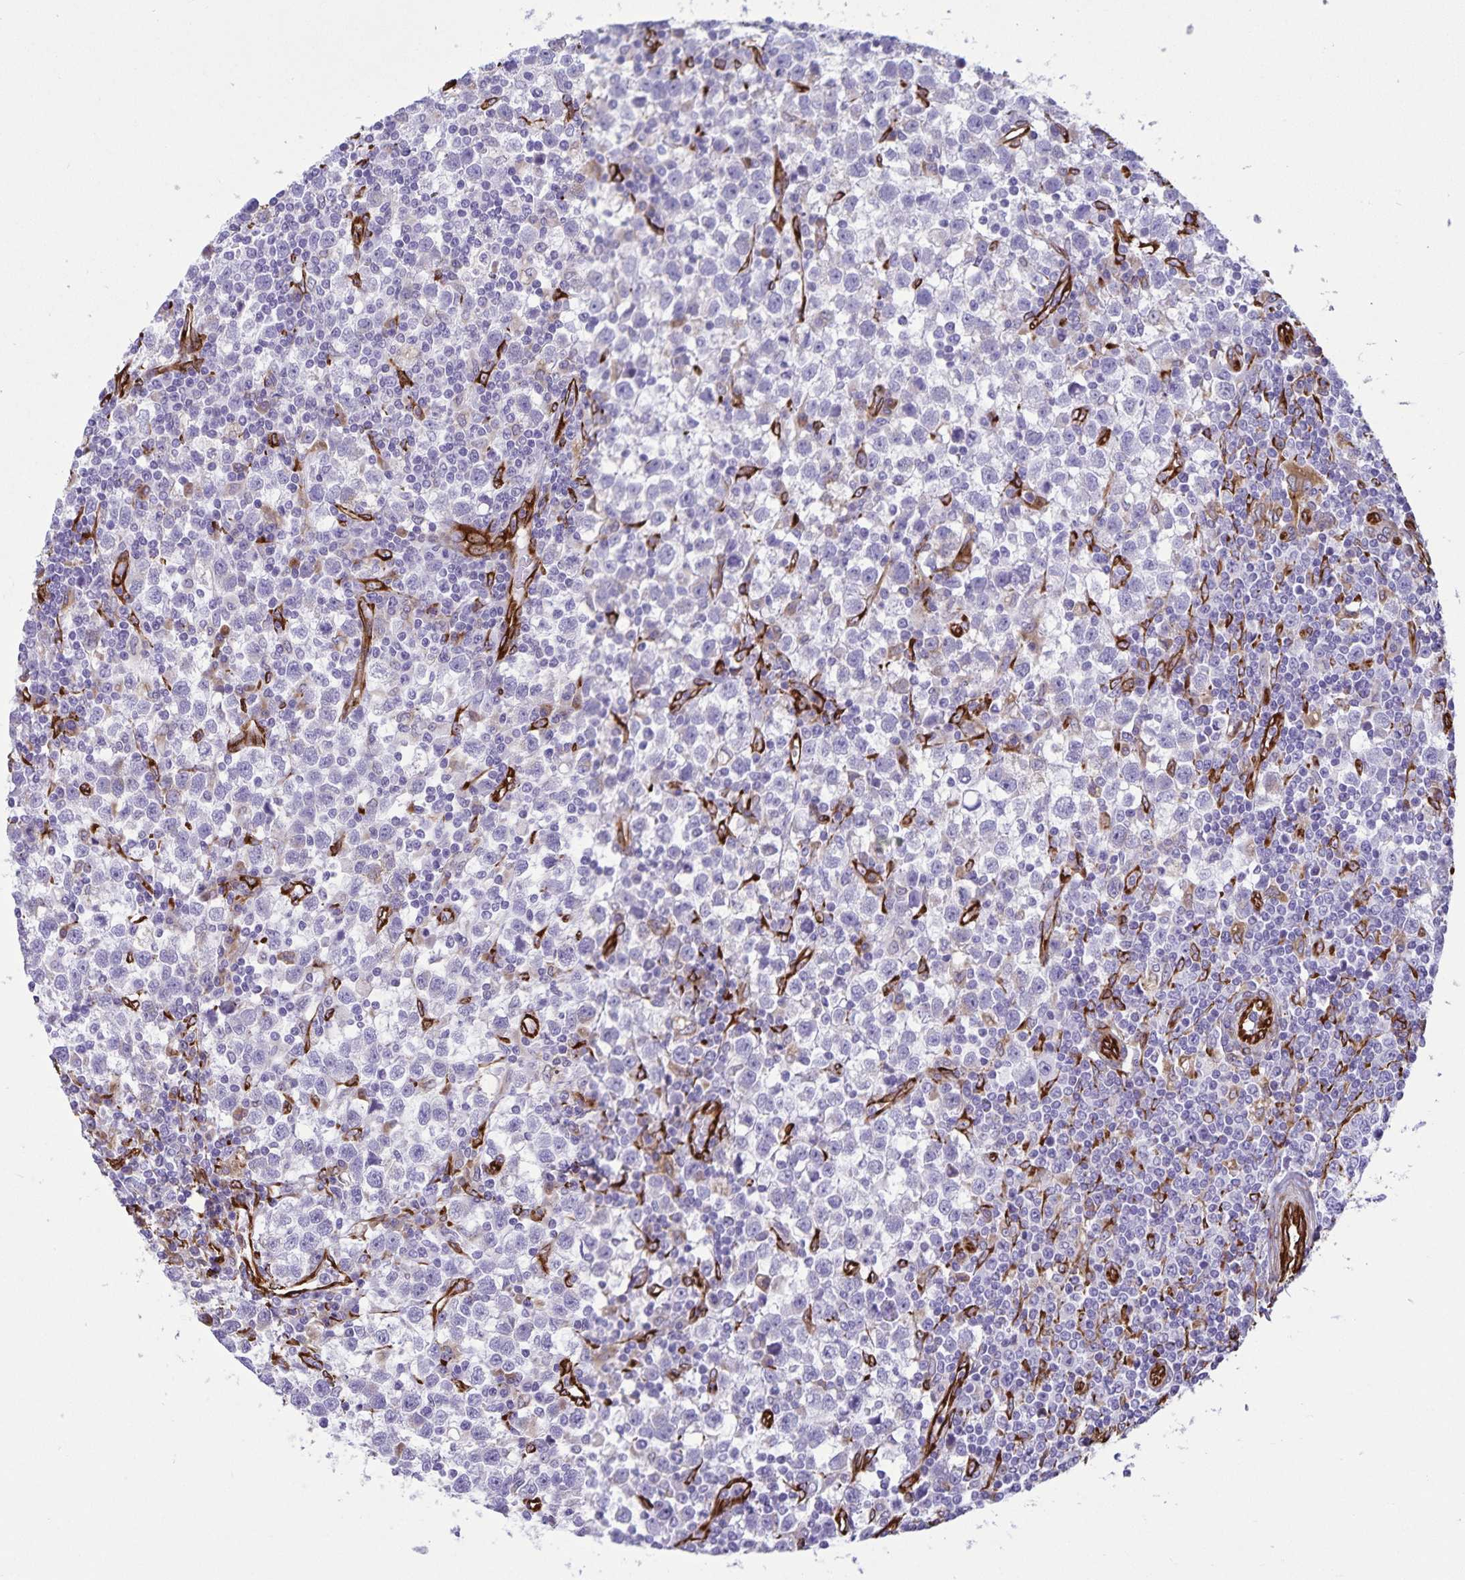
{"staining": {"intensity": "negative", "quantity": "none", "location": "none"}, "tissue": "testis cancer", "cell_type": "Tumor cells", "image_type": "cancer", "snomed": [{"axis": "morphology", "description": "Seminoma, NOS"}, {"axis": "topography", "description": "Testis"}], "caption": "The image exhibits no staining of tumor cells in testis seminoma.", "gene": "RCN1", "patient": {"sex": "male", "age": 34}}